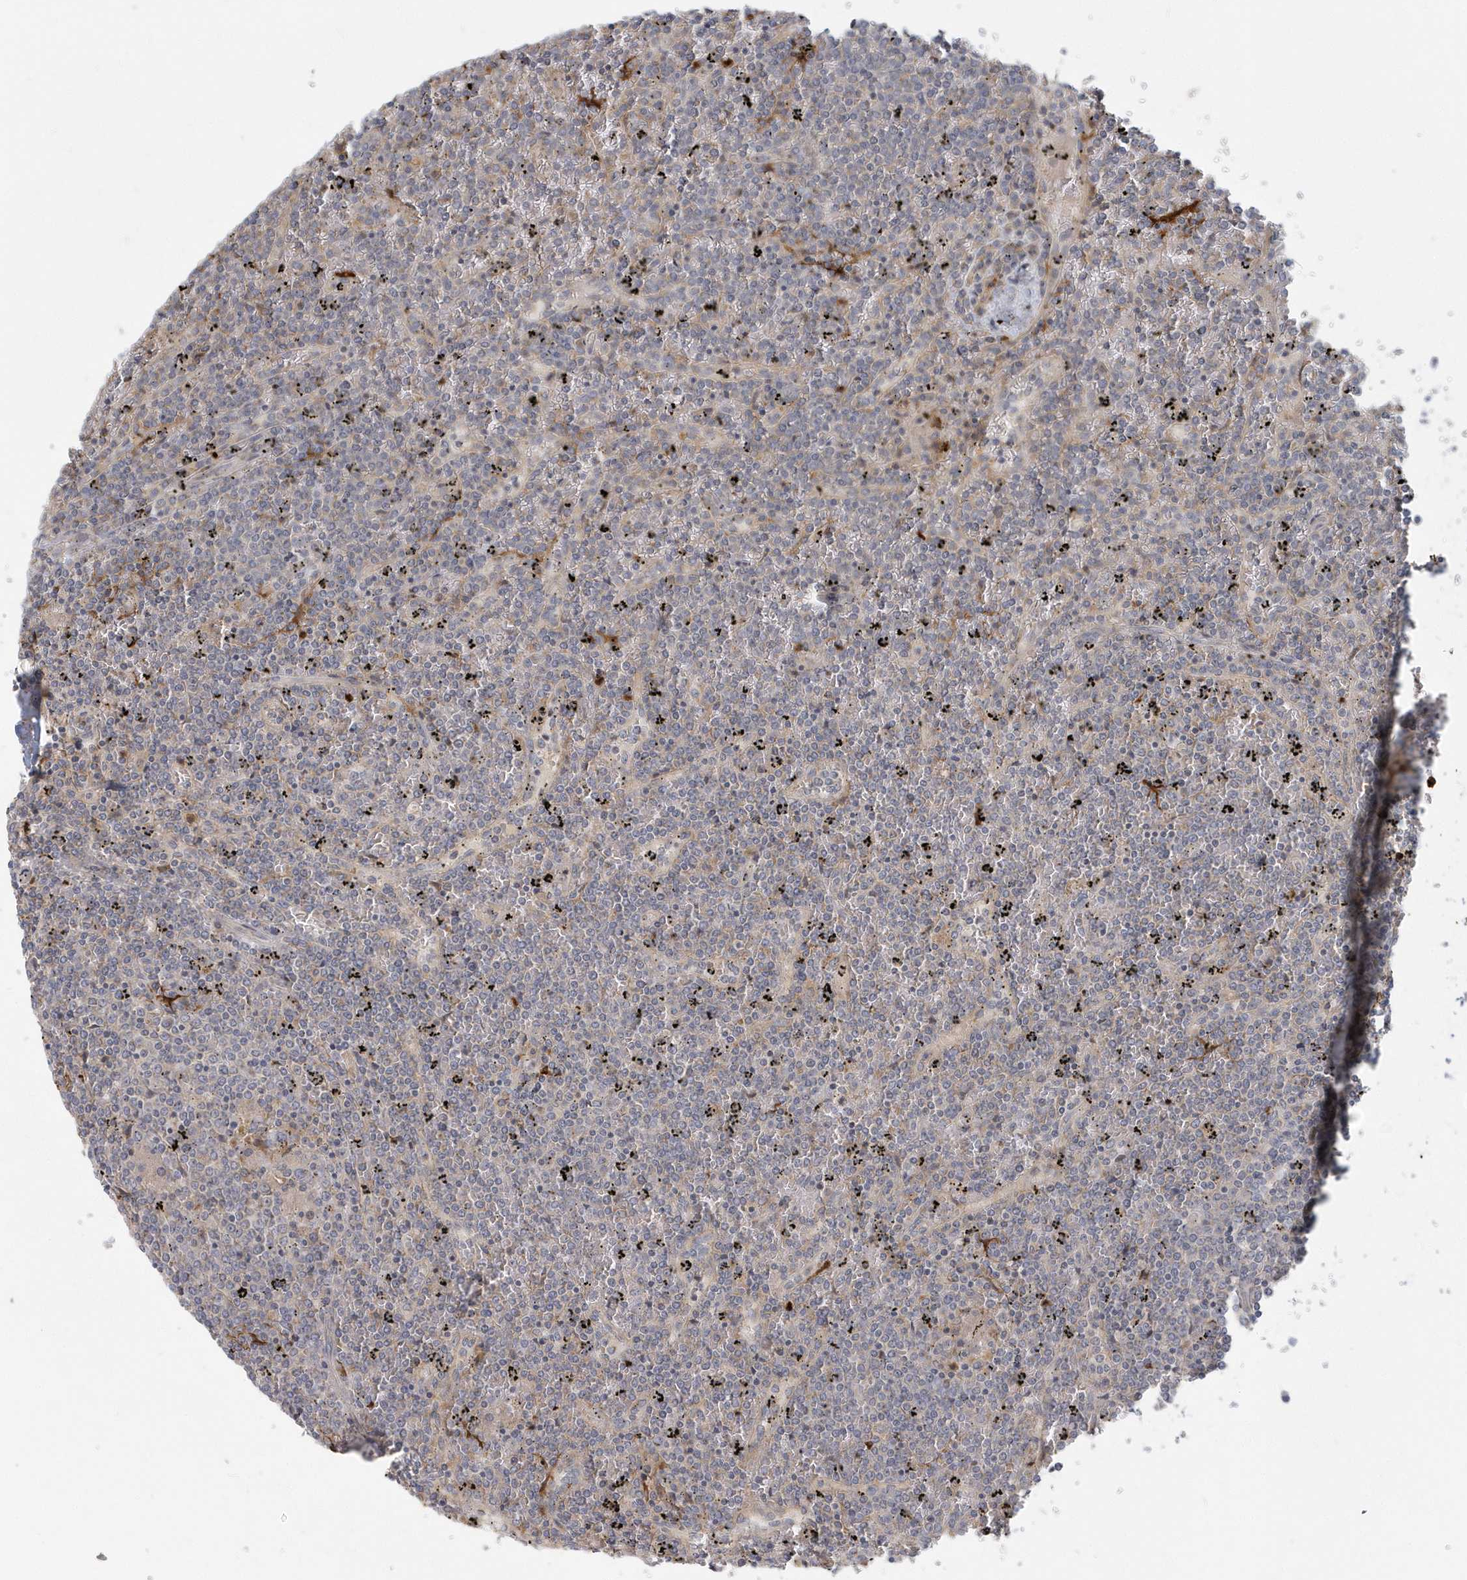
{"staining": {"intensity": "negative", "quantity": "none", "location": "none"}, "tissue": "lymphoma", "cell_type": "Tumor cells", "image_type": "cancer", "snomed": [{"axis": "morphology", "description": "Malignant lymphoma, non-Hodgkin's type, Low grade"}, {"axis": "topography", "description": "Spleen"}], "caption": "Immunohistochemistry micrograph of lymphoma stained for a protein (brown), which reveals no positivity in tumor cells.", "gene": "NAPB", "patient": {"sex": "female", "age": 19}}